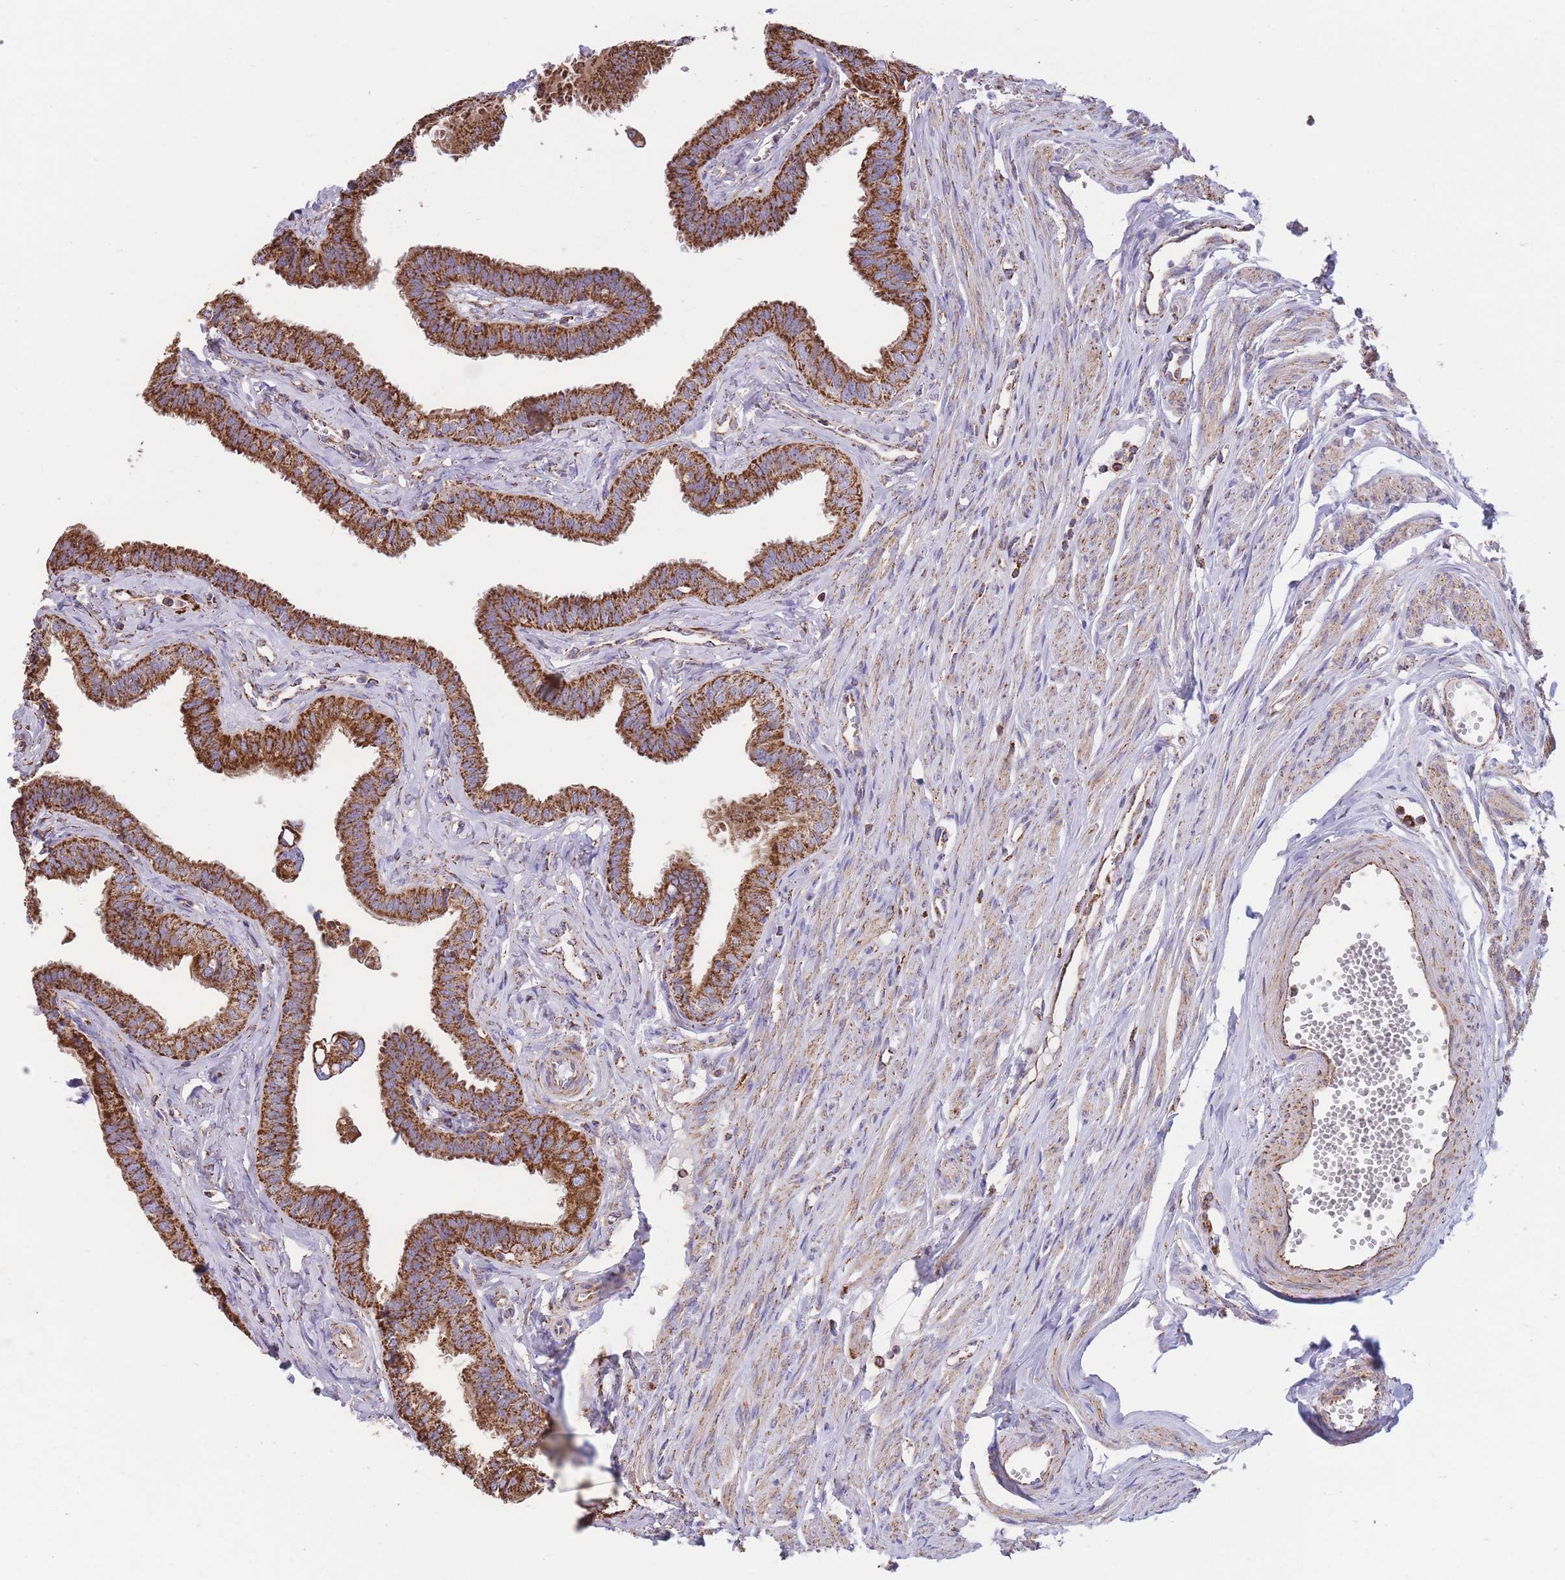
{"staining": {"intensity": "strong", "quantity": ">75%", "location": "cytoplasmic/membranous"}, "tissue": "fallopian tube", "cell_type": "Glandular cells", "image_type": "normal", "snomed": [{"axis": "morphology", "description": "Normal tissue, NOS"}, {"axis": "morphology", "description": "Carcinoma, NOS"}, {"axis": "topography", "description": "Fallopian tube"}, {"axis": "topography", "description": "Ovary"}], "caption": "A high amount of strong cytoplasmic/membranous staining is appreciated in about >75% of glandular cells in benign fallopian tube. (DAB (3,3'-diaminobenzidine) IHC, brown staining for protein, blue staining for nuclei).", "gene": "FKBP8", "patient": {"sex": "female", "age": 59}}